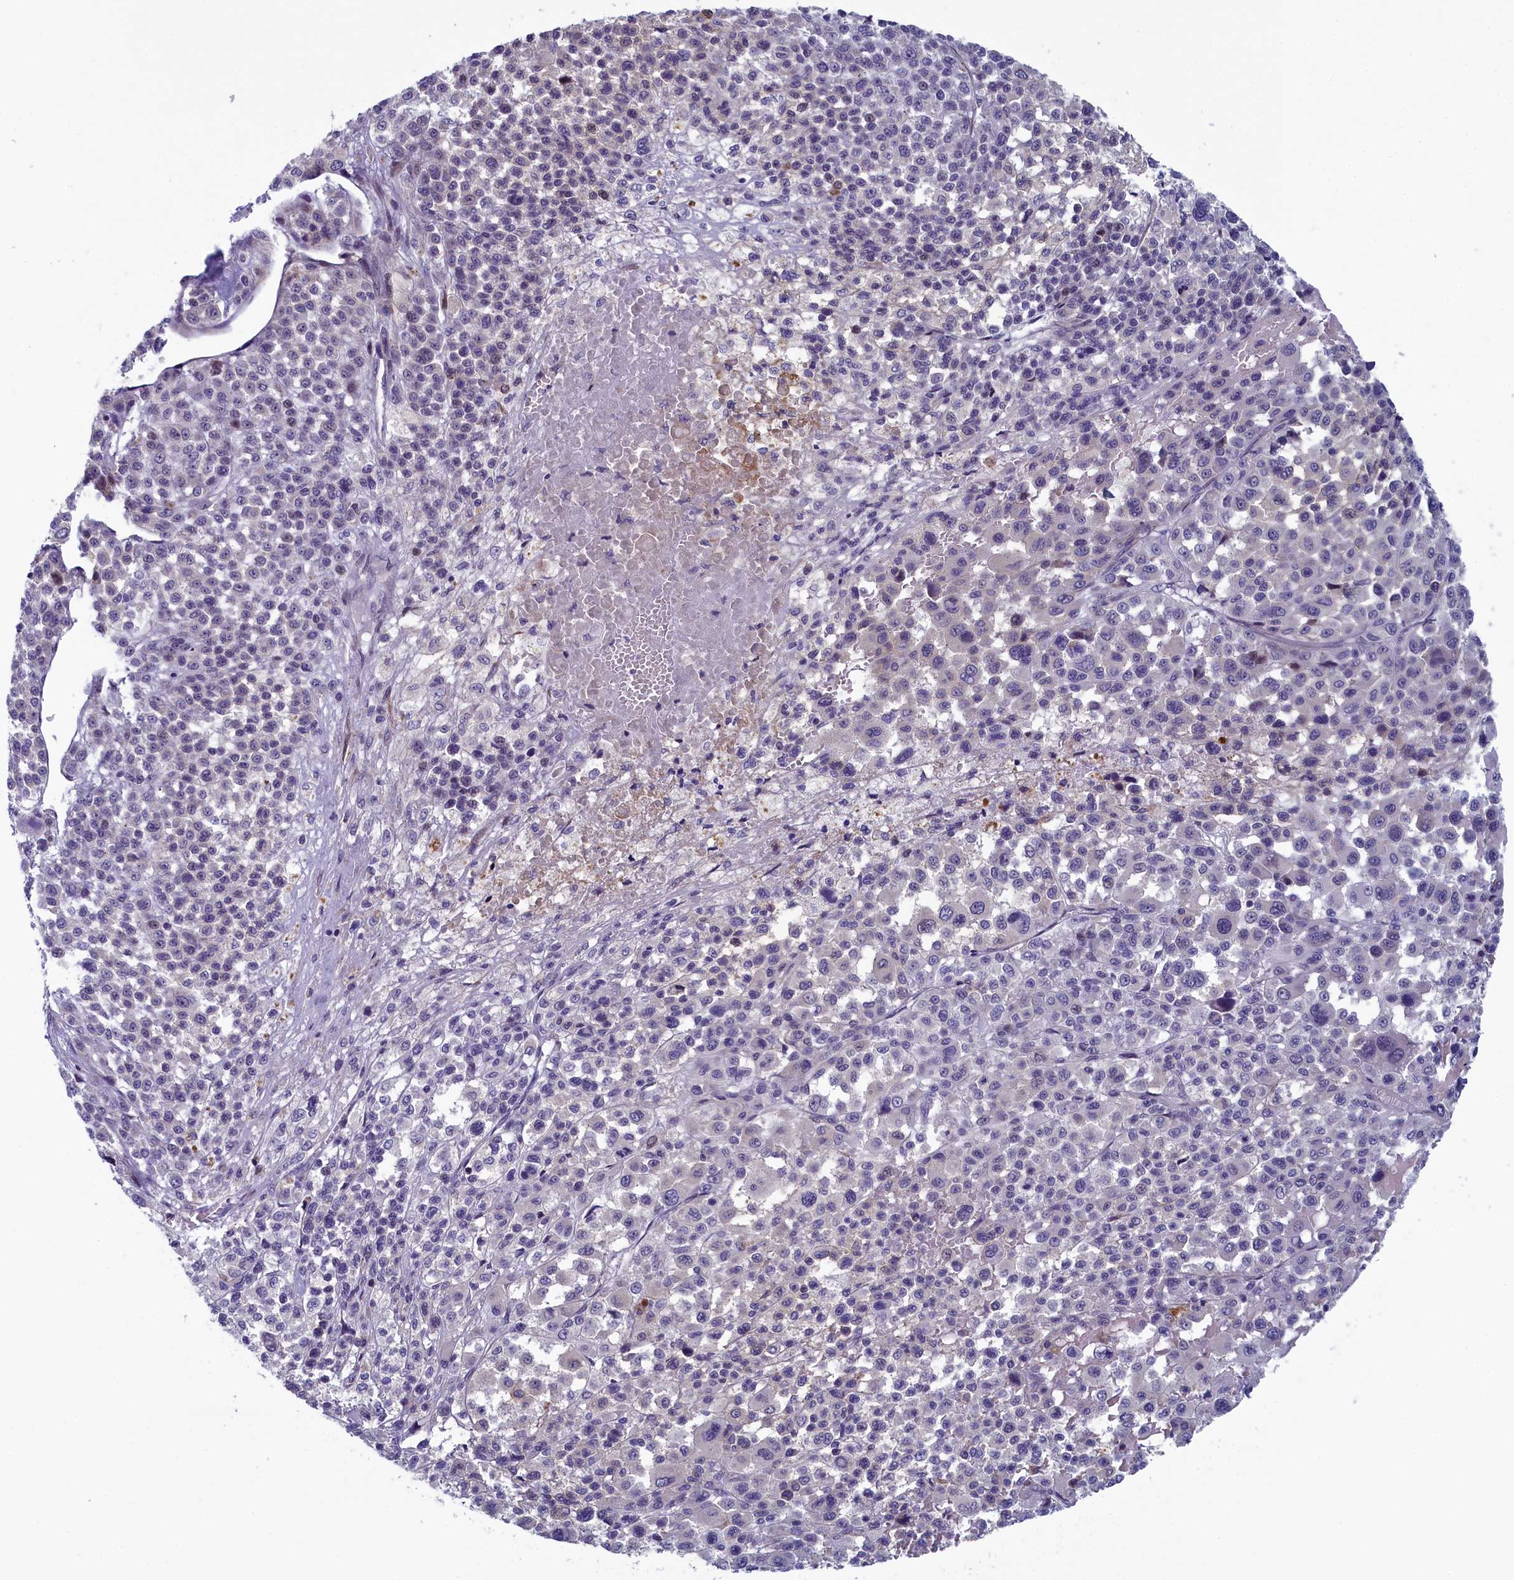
{"staining": {"intensity": "negative", "quantity": "none", "location": "none"}, "tissue": "melanoma", "cell_type": "Tumor cells", "image_type": "cancer", "snomed": [{"axis": "morphology", "description": "Malignant melanoma, Metastatic site"}, {"axis": "topography", "description": "Skin"}], "caption": "A photomicrograph of melanoma stained for a protein displays no brown staining in tumor cells.", "gene": "ANKRD39", "patient": {"sex": "female", "age": 74}}